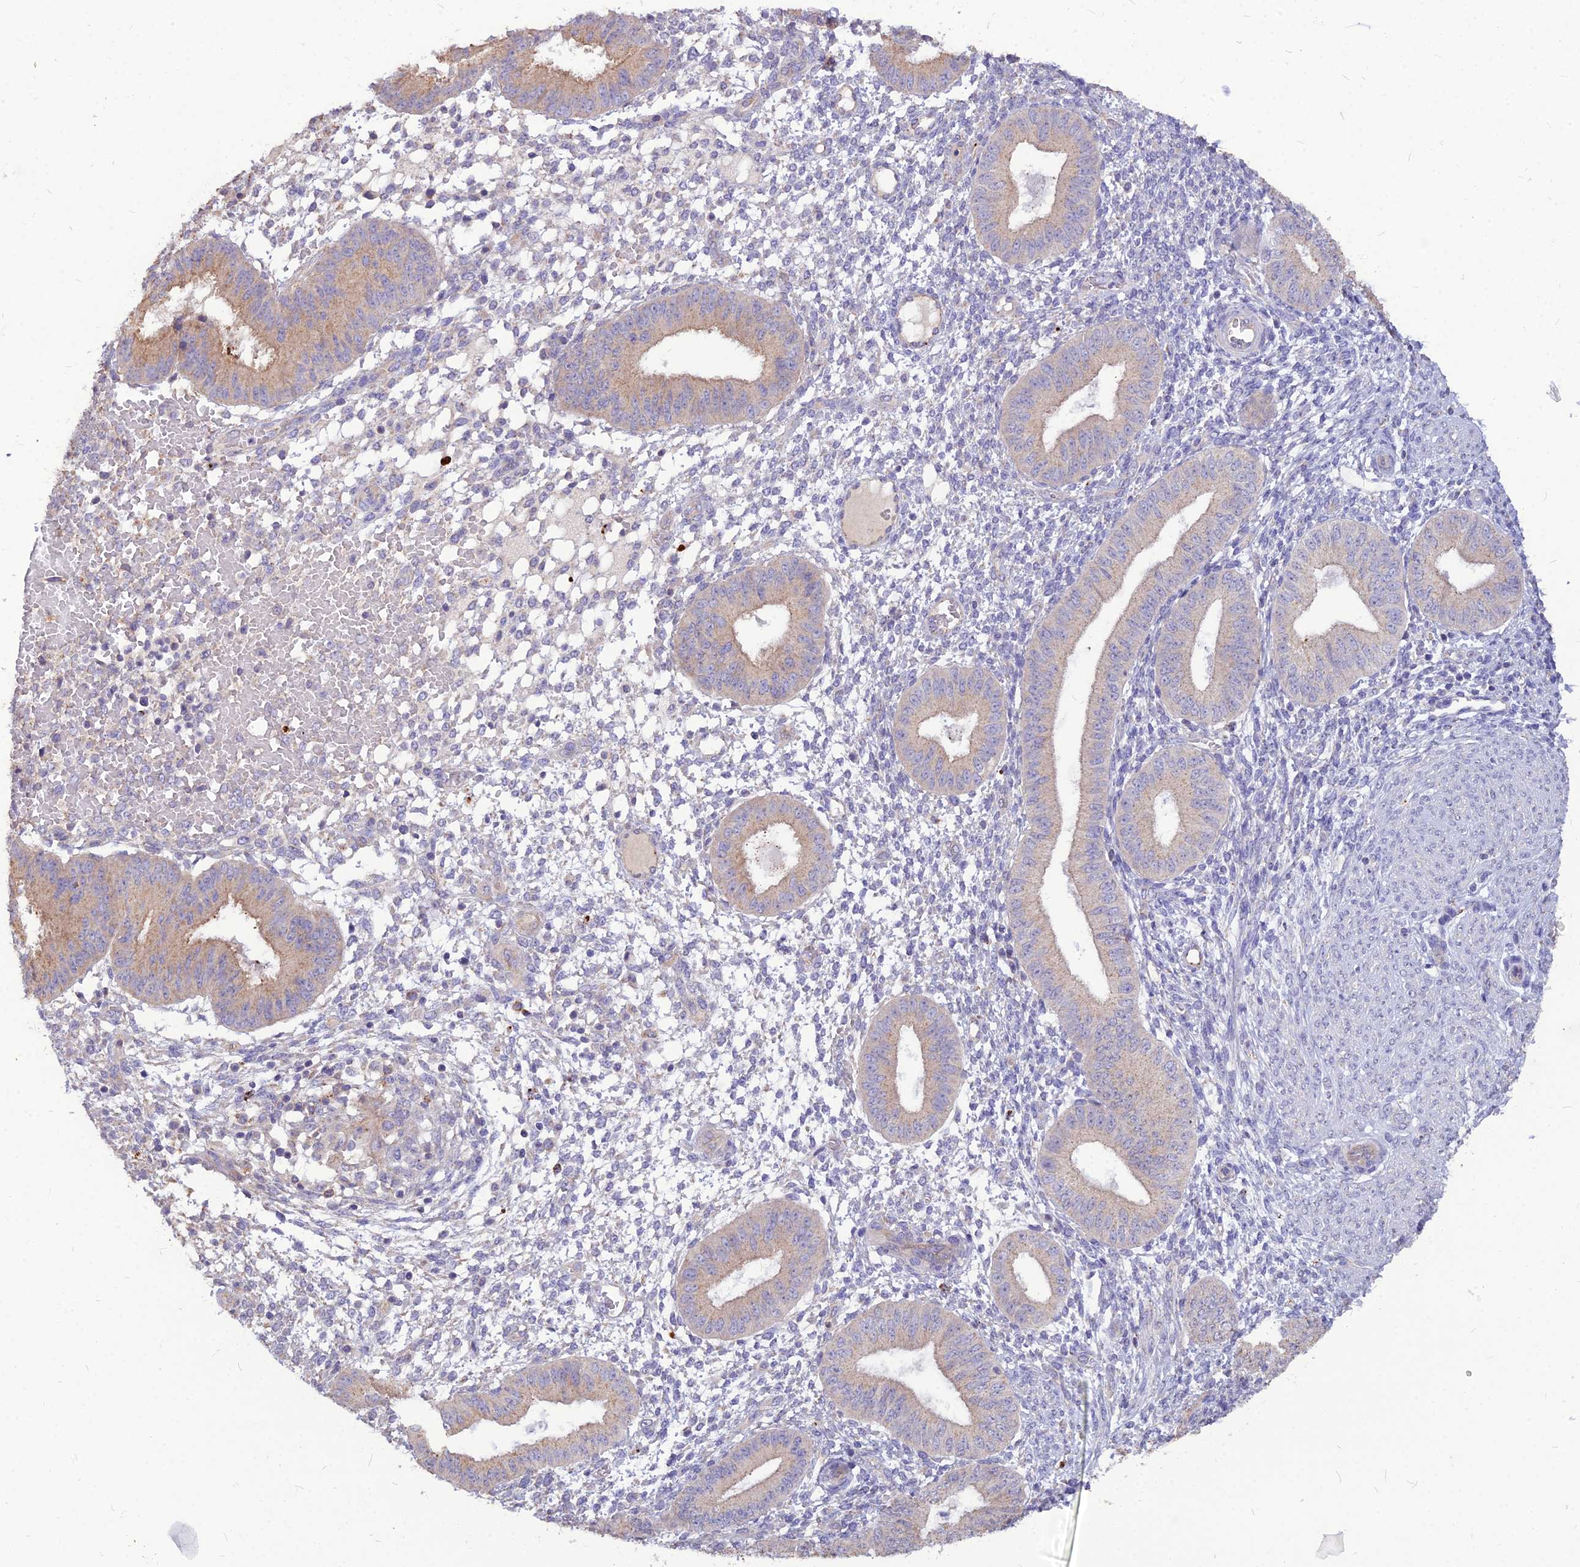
{"staining": {"intensity": "negative", "quantity": "none", "location": "none"}, "tissue": "endometrium", "cell_type": "Cells in endometrial stroma", "image_type": "normal", "snomed": [{"axis": "morphology", "description": "Normal tissue, NOS"}, {"axis": "topography", "description": "Endometrium"}], "caption": "Endometrium was stained to show a protein in brown. There is no significant positivity in cells in endometrial stroma. Brightfield microscopy of immunohistochemistry (IHC) stained with DAB (brown) and hematoxylin (blue), captured at high magnification.", "gene": "PCED1B", "patient": {"sex": "female", "age": 49}}